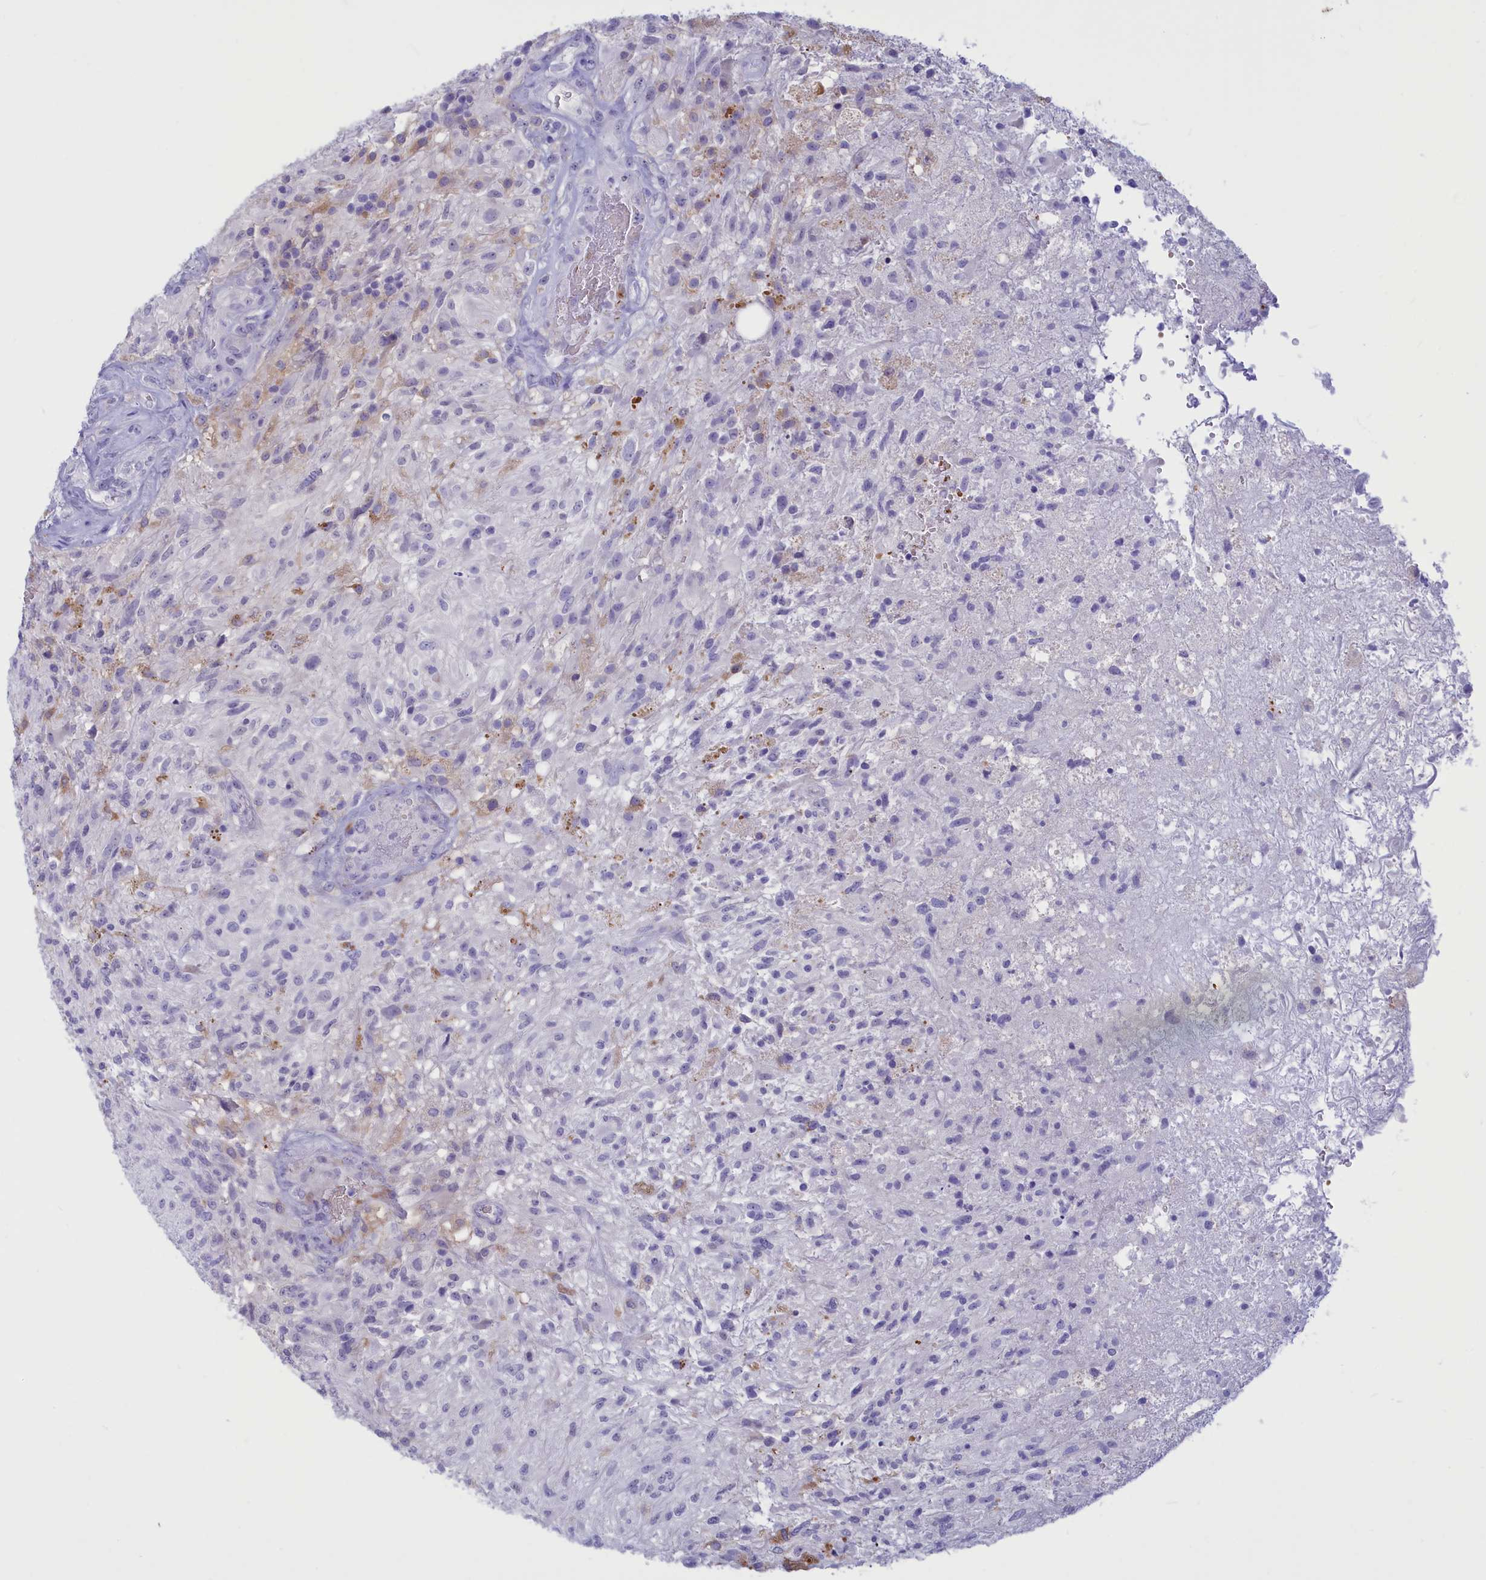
{"staining": {"intensity": "negative", "quantity": "none", "location": "none"}, "tissue": "glioma", "cell_type": "Tumor cells", "image_type": "cancer", "snomed": [{"axis": "morphology", "description": "Glioma, malignant, High grade"}, {"axis": "topography", "description": "Brain"}], "caption": "Immunohistochemical staining of malignant high-grade glioma shows no significant expression in tumor cells.", "gene": "GAPDHS", "patient": {"sex": "male", "age": 56}}